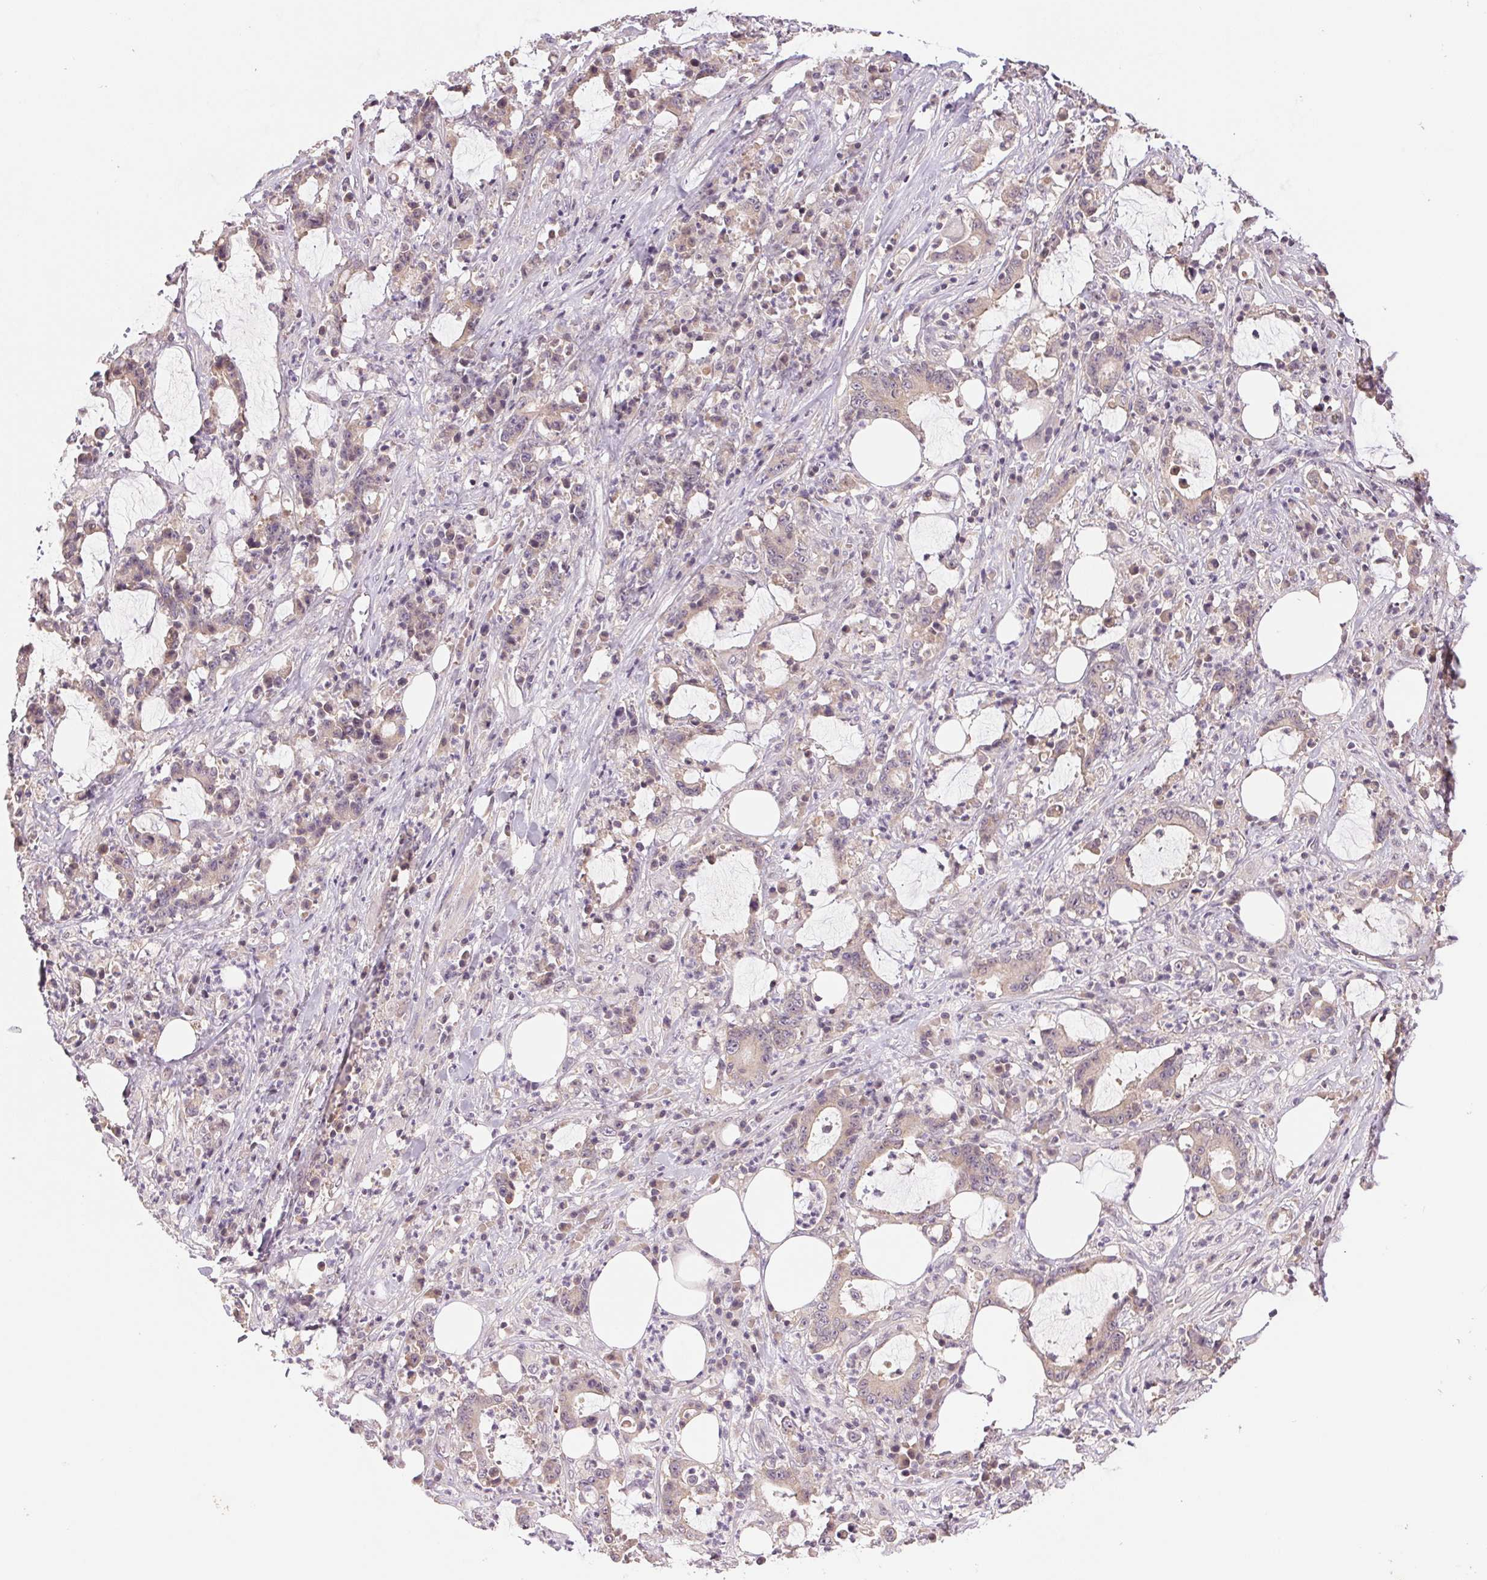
{"staining": {"intensity": "weak", "quantity": "25%-75%", "location": "cytoplasmic/membranous"}, "tissue": "stomach cancer", "cell_type": "Tumor cells", "image_type": "cancer", "snomed": [{"axis": "morphology", "description": "Adenocarcinoma, NOS"}, {"axis": "topography", "description": "Stomach, upper"}], "caption": "DAB (3,3'-diaminobenzidine) immunohistochemical staining of human stomach adenocarcinoma reveals weak cytoplasmic/membranous protein expression in about 25%-75% of tumor cells. (IHC, brightfield microscopy, high magnification).", "gene": "BNIP5", "patient": {"sex": "male", "age": 68}}